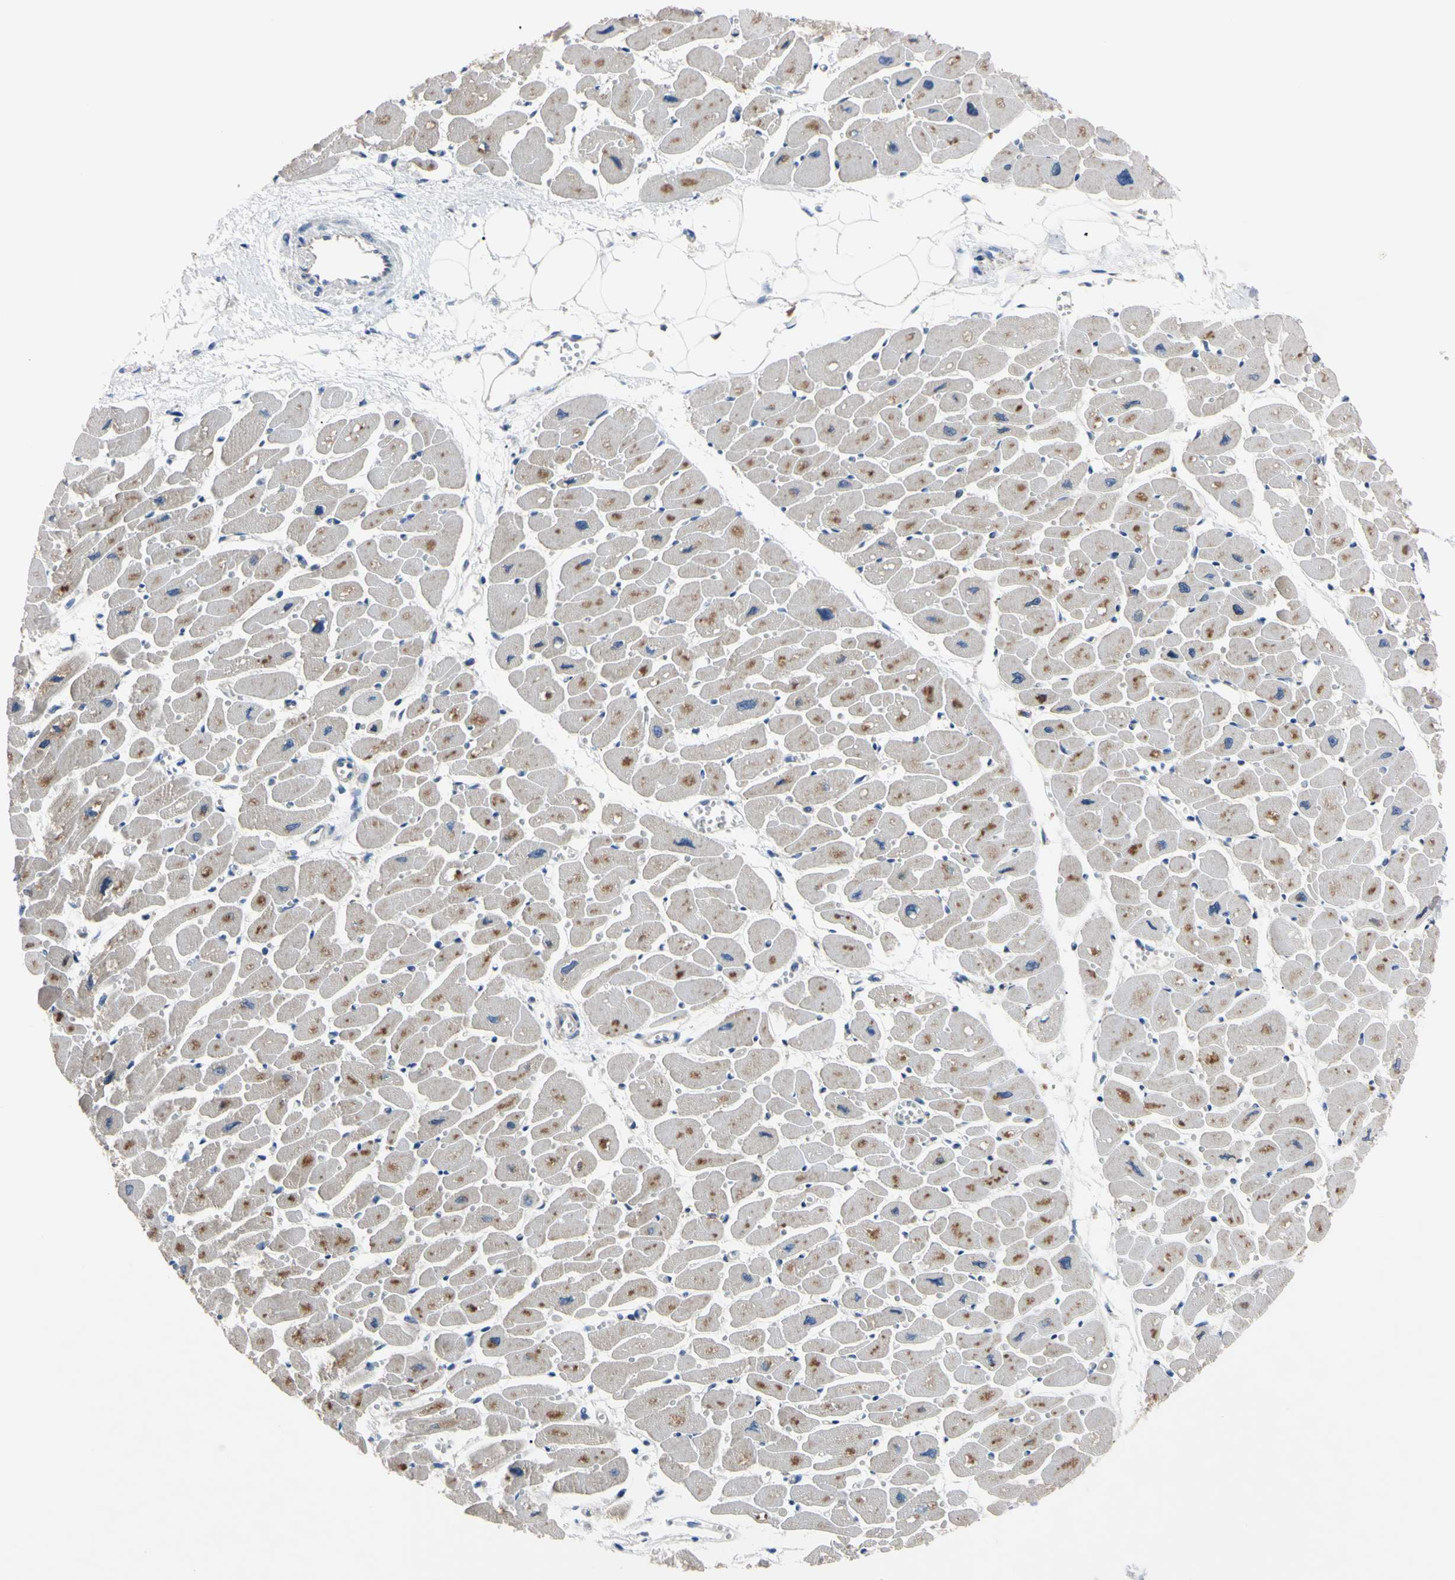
{"staining": {"intensity": "moderate", "quantity": ">75%", "location": "cytoplasmic/membranous"}, "tissue": "heart muscle", "cell_type": "Cardiomyocytes", "image_type": "normal", "snomed": [{"axis": "morphology", "description": "Normal tissue, NOS"}, {"axis": "topography", "description": "Heart"}], "caption": "Protein expression analysis of unremarkable human heart muscle reveals moderate cytoplasmic/membranous expression in about >75% of cardiomyocytes.", "gene": "PNKD", "patient": {"sex": "female", "age": 54}}